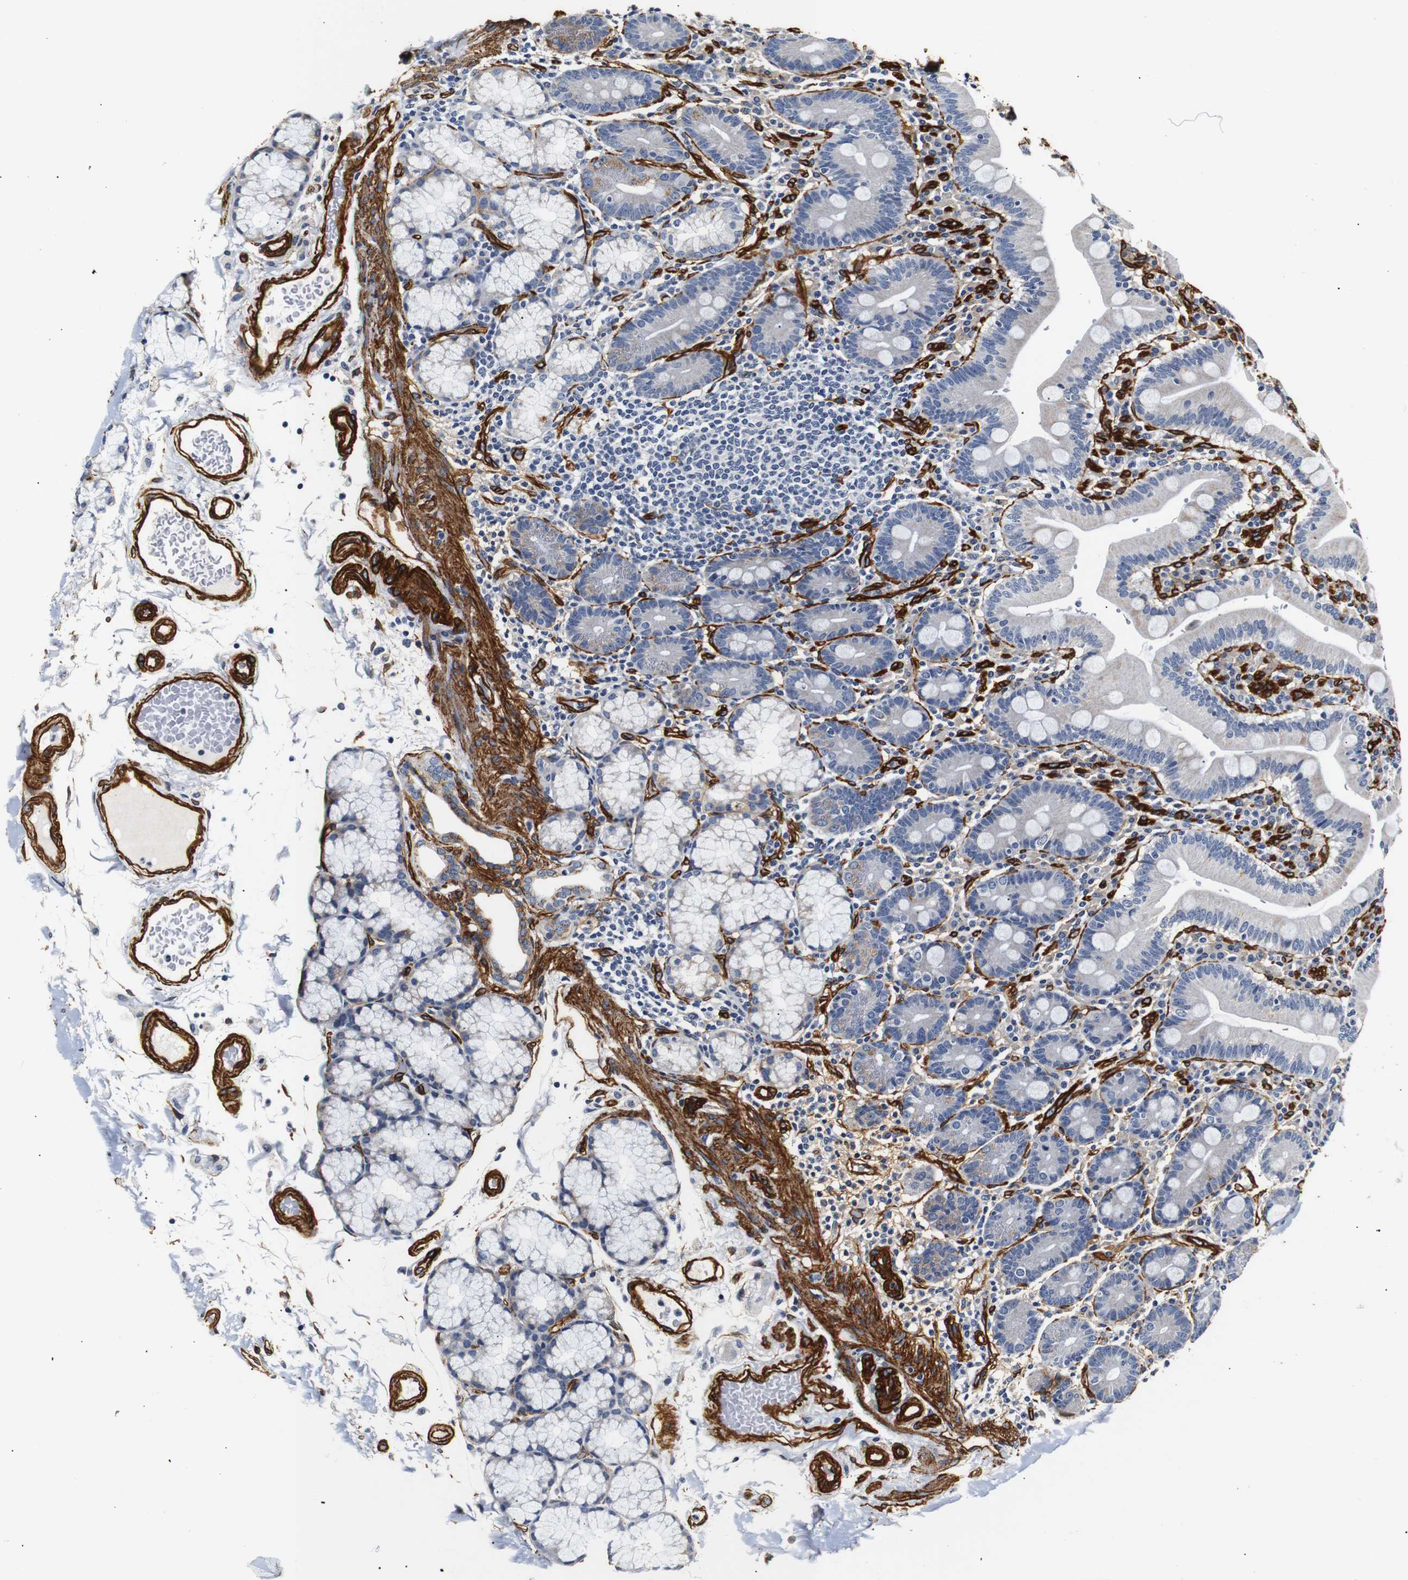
{"staining": {"intensity": "weak", "quantity": "<25%", "location": "cytoplasmic/membranous"}, "tissue": "duodenum", "cell_type": "Glandular cells", "image_type": "normal", "snomed": [{"axis": "morphology", "description": "Normal tissue, NOS"}, {"axis": "topography", "description": "Small intestine, NOS"}], "caption": "Immunohistochemistry histopathology image of normal human duodenum stained for a protein (brown), which shows no expression in glandular cells.", "gene": "CAV2", "patient": {"sex": "female", "age": 71}}